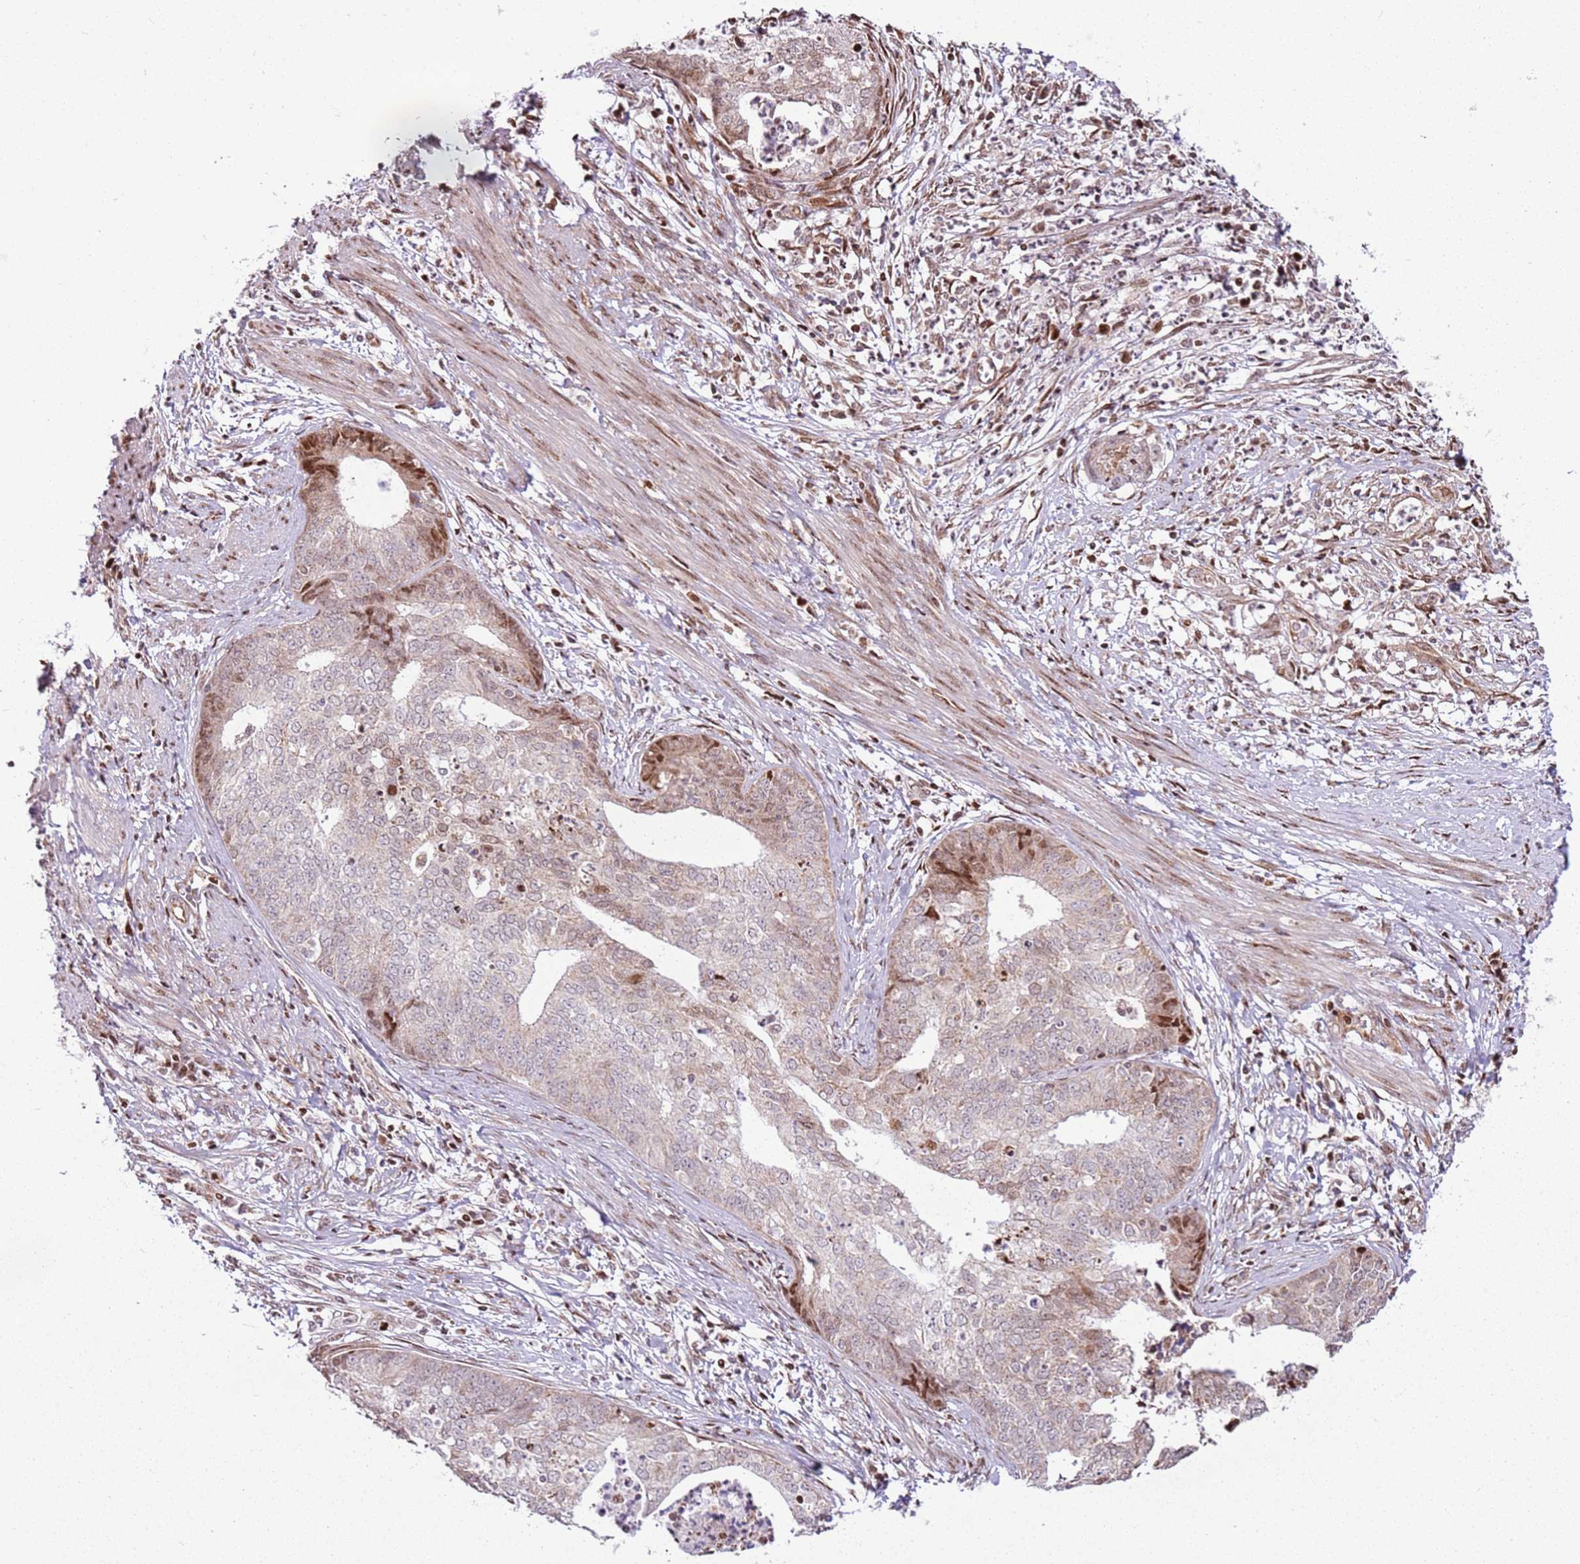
{"staining": {"intensity": "moderate", "quantity": "<25%", "location": "nuclear"}, "tissue": "endometrial cancer", "cell_type": "Tumor cells", "image_type": "cancer", "snomed": [{"axis": "morphology", "description": "Adenocarcinoma, NOS"}, {"axis": "topography", "description": "Endometrium"}], "caption": "The image exhibits a brown stain indicating the presence of a protein in the nuclear of tumor cells in endometrial adenocarcinoma.", "gene": "PCTP", "patient": {"sex": "female", "age": 68}}